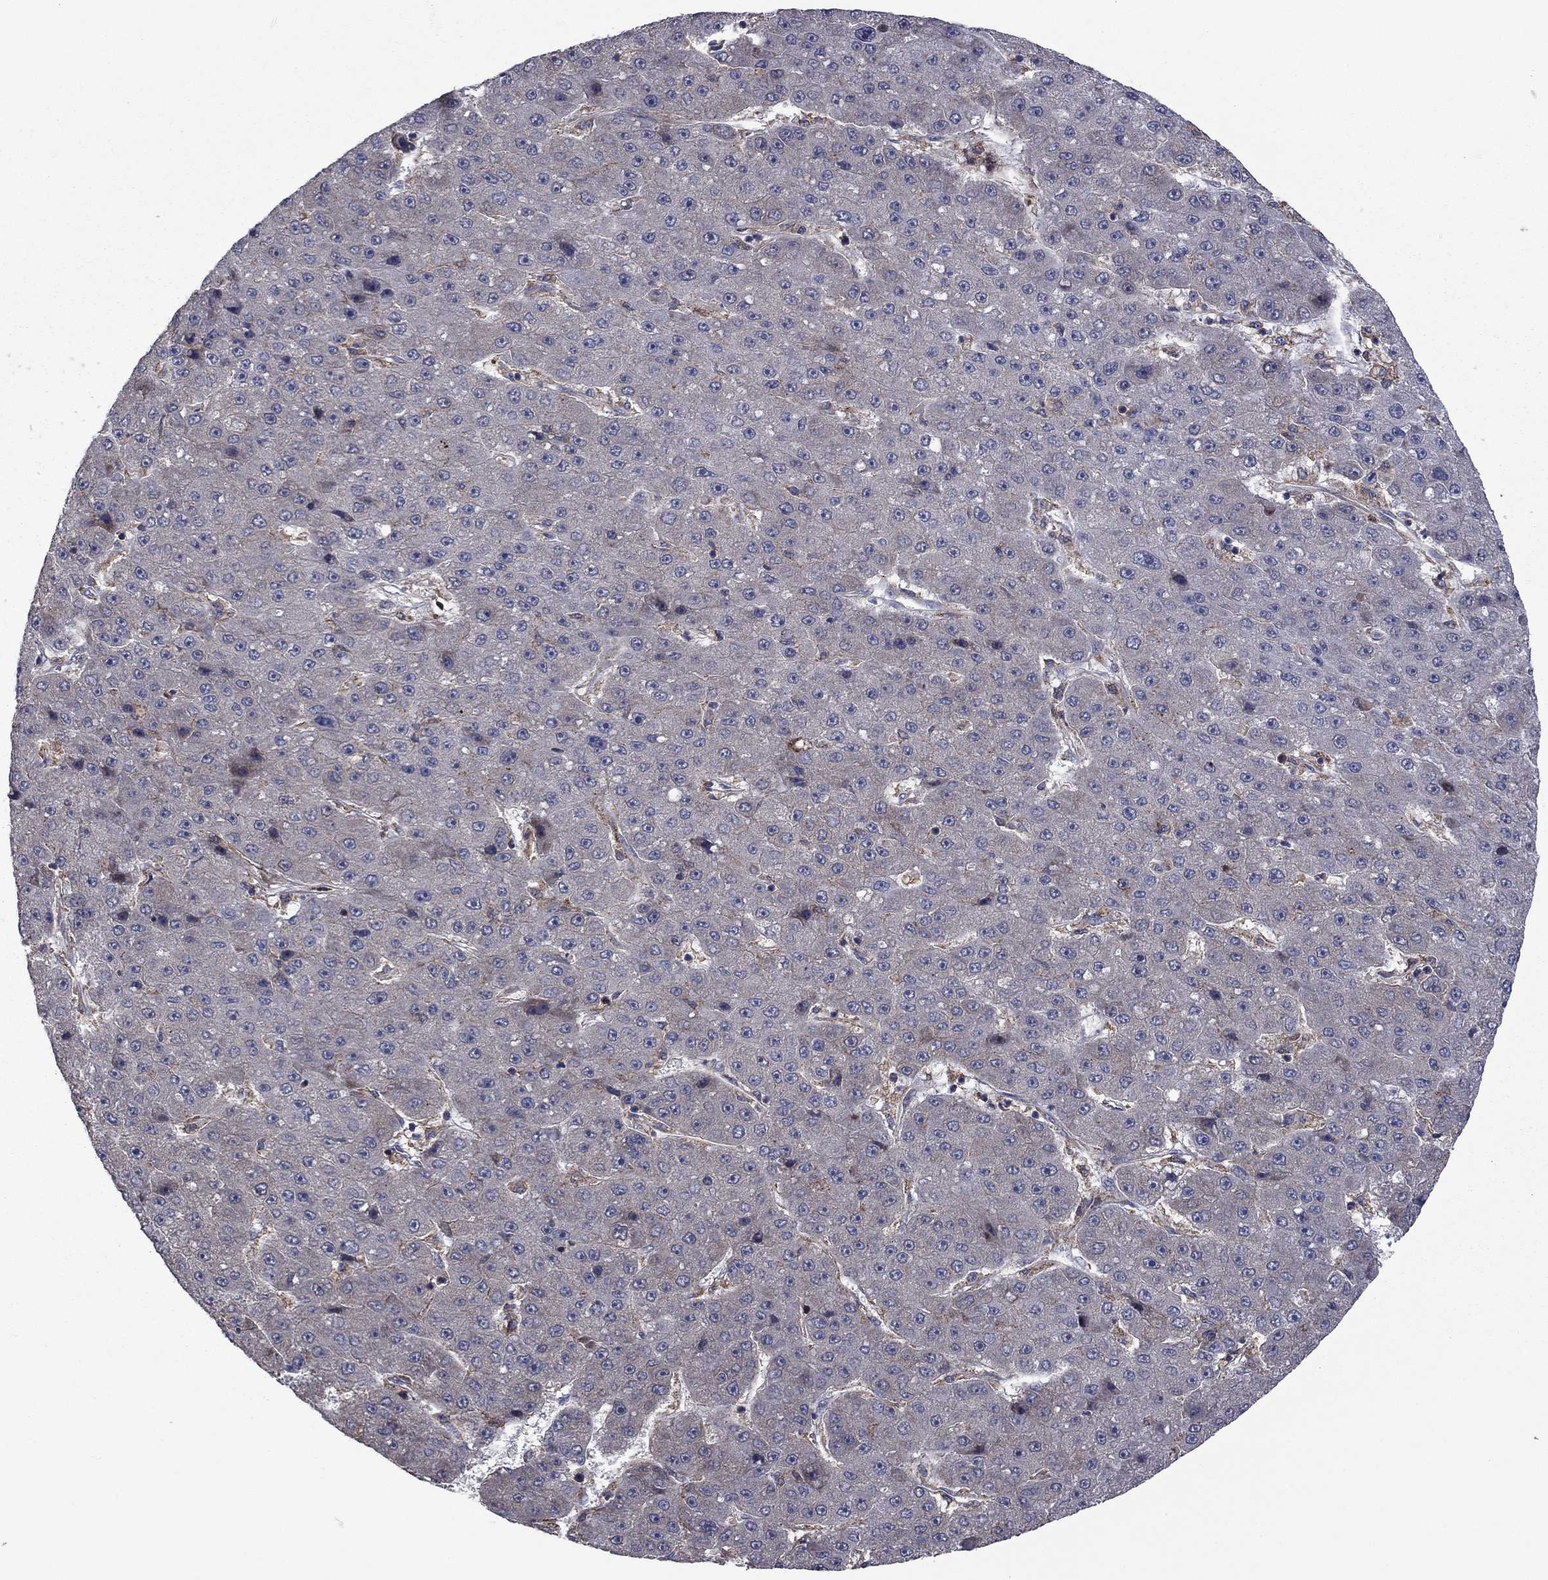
{"staining": {"intensity": "negative", "quantity": "none", "location": "none"}, "tissue": "liver cancer", "cell_type": "Tumor cells", "image_type": "cancer", "snomed": [{"axis": "morphology", "description": "Carcinoma, Hepatocellular, NOS"}, {"axis": "topography", "description": "Liver"}], "caption": "An IHC histopathology image of liver cancer (hepatocellular carcinoma) is shown. There is no staining in tumor cells of liver cancer (hepatocellular carcinoma). (DAB (3,3'-diaminobenzidine) IHC, high magnification).", "gene": "MEA1", "patient": {"sex": "male", "age": 67}}